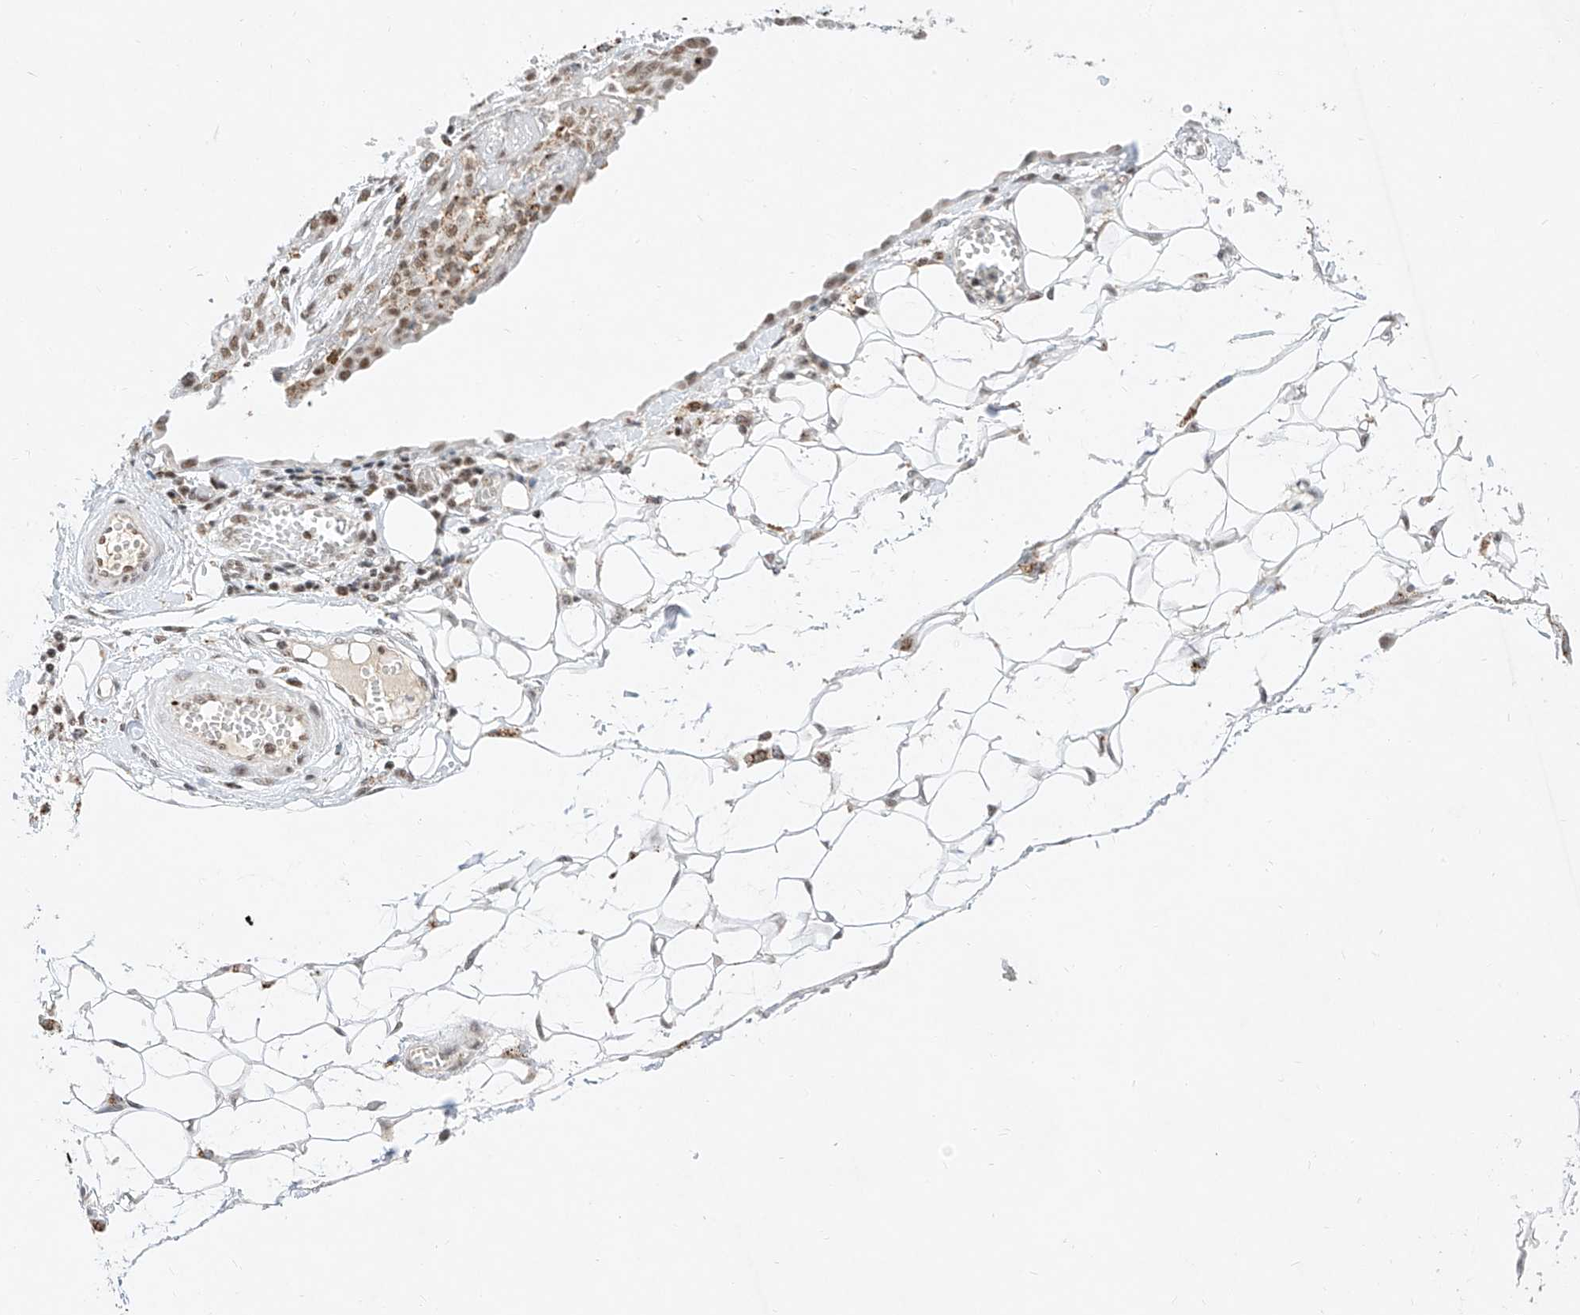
{"staining": {"intensity": "moderate", "quantity": ">75%", "location": "nuclear"}, "tissue": "ovarian cancer", "cell_type": "Tumor cells", "image_type": "cancer", "snomed": [{"axis": "morphology", "description": "Cystadenocarcinoma, serous, NOS"}, {"axis": "topography", "description": "Soft tissue"}, {"axis": "topography", "description": "Ovary"}], "caption": "Immunohistochemistry (IHC) micrograph of neoplastic tissue: human ovarian cancer stained using immunohistochemistry (IHC) shows medium levels of moderate protein expression localized specifically in the nuclear of tumor cells, appearing as a nuclear brown color.", "gene": "NRF1", "patient": {"sex": "female", "age": 57}}